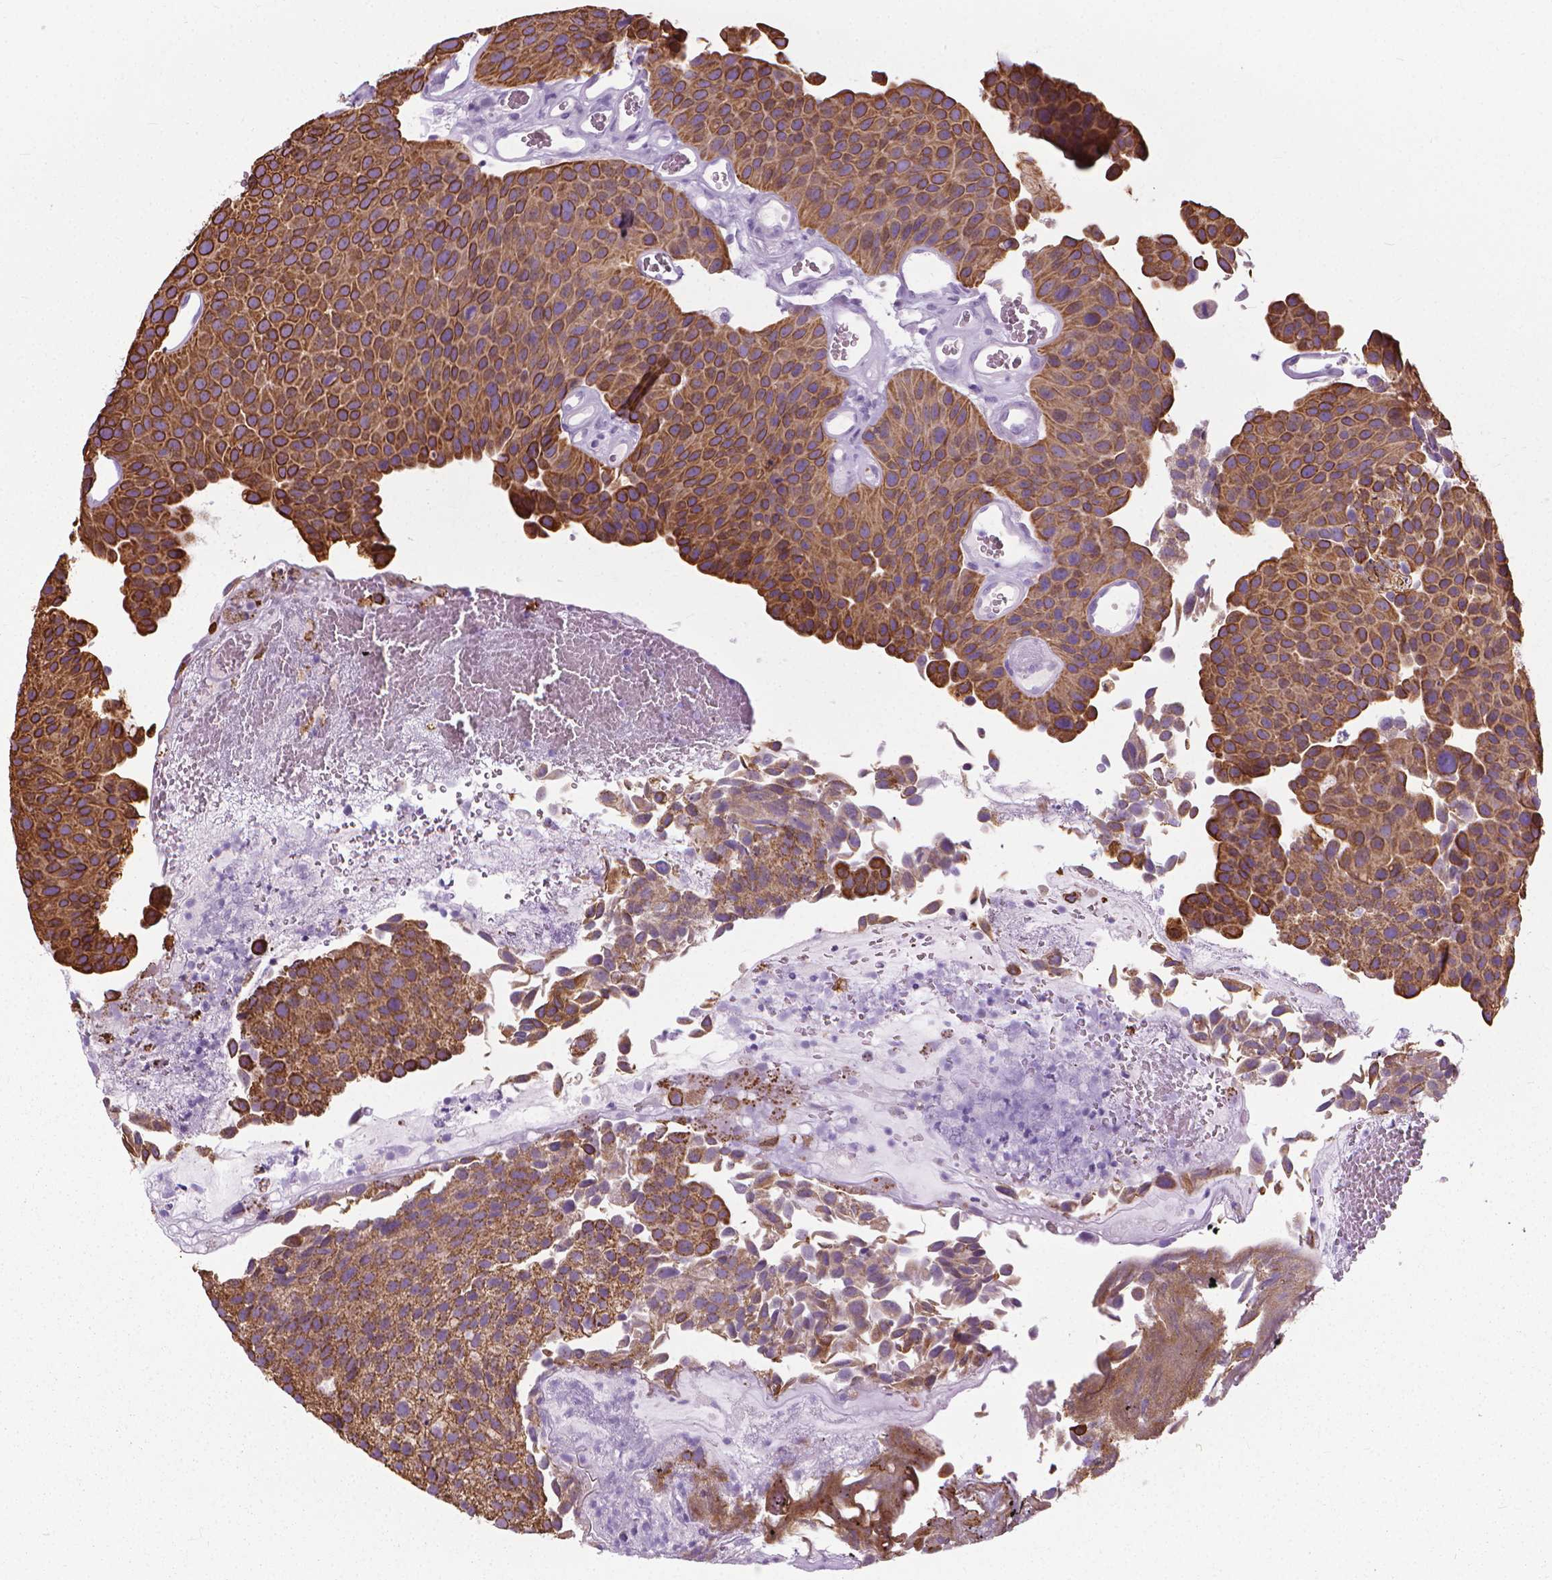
{"staining": {"intensity": "moderate", "quantity": ">75%", "location": "cytoplasmic/membranous"}, "tissue": "urothelial cancer", "cell_type": "Tumor cells", "image_type": "cancer", "snomed": [{"axis": "morphology", "description": "Urothelial carcinoma, Low grade"}, {"axis": "topography", "description": "Urinary bladder"}], "caption": "Low-grade urothelial carcinoma stained with a protein marker exhibits moderate staining in tumor cells.", "gene": "HTR2B", "patient": {"sex": "female", "age": 69}}